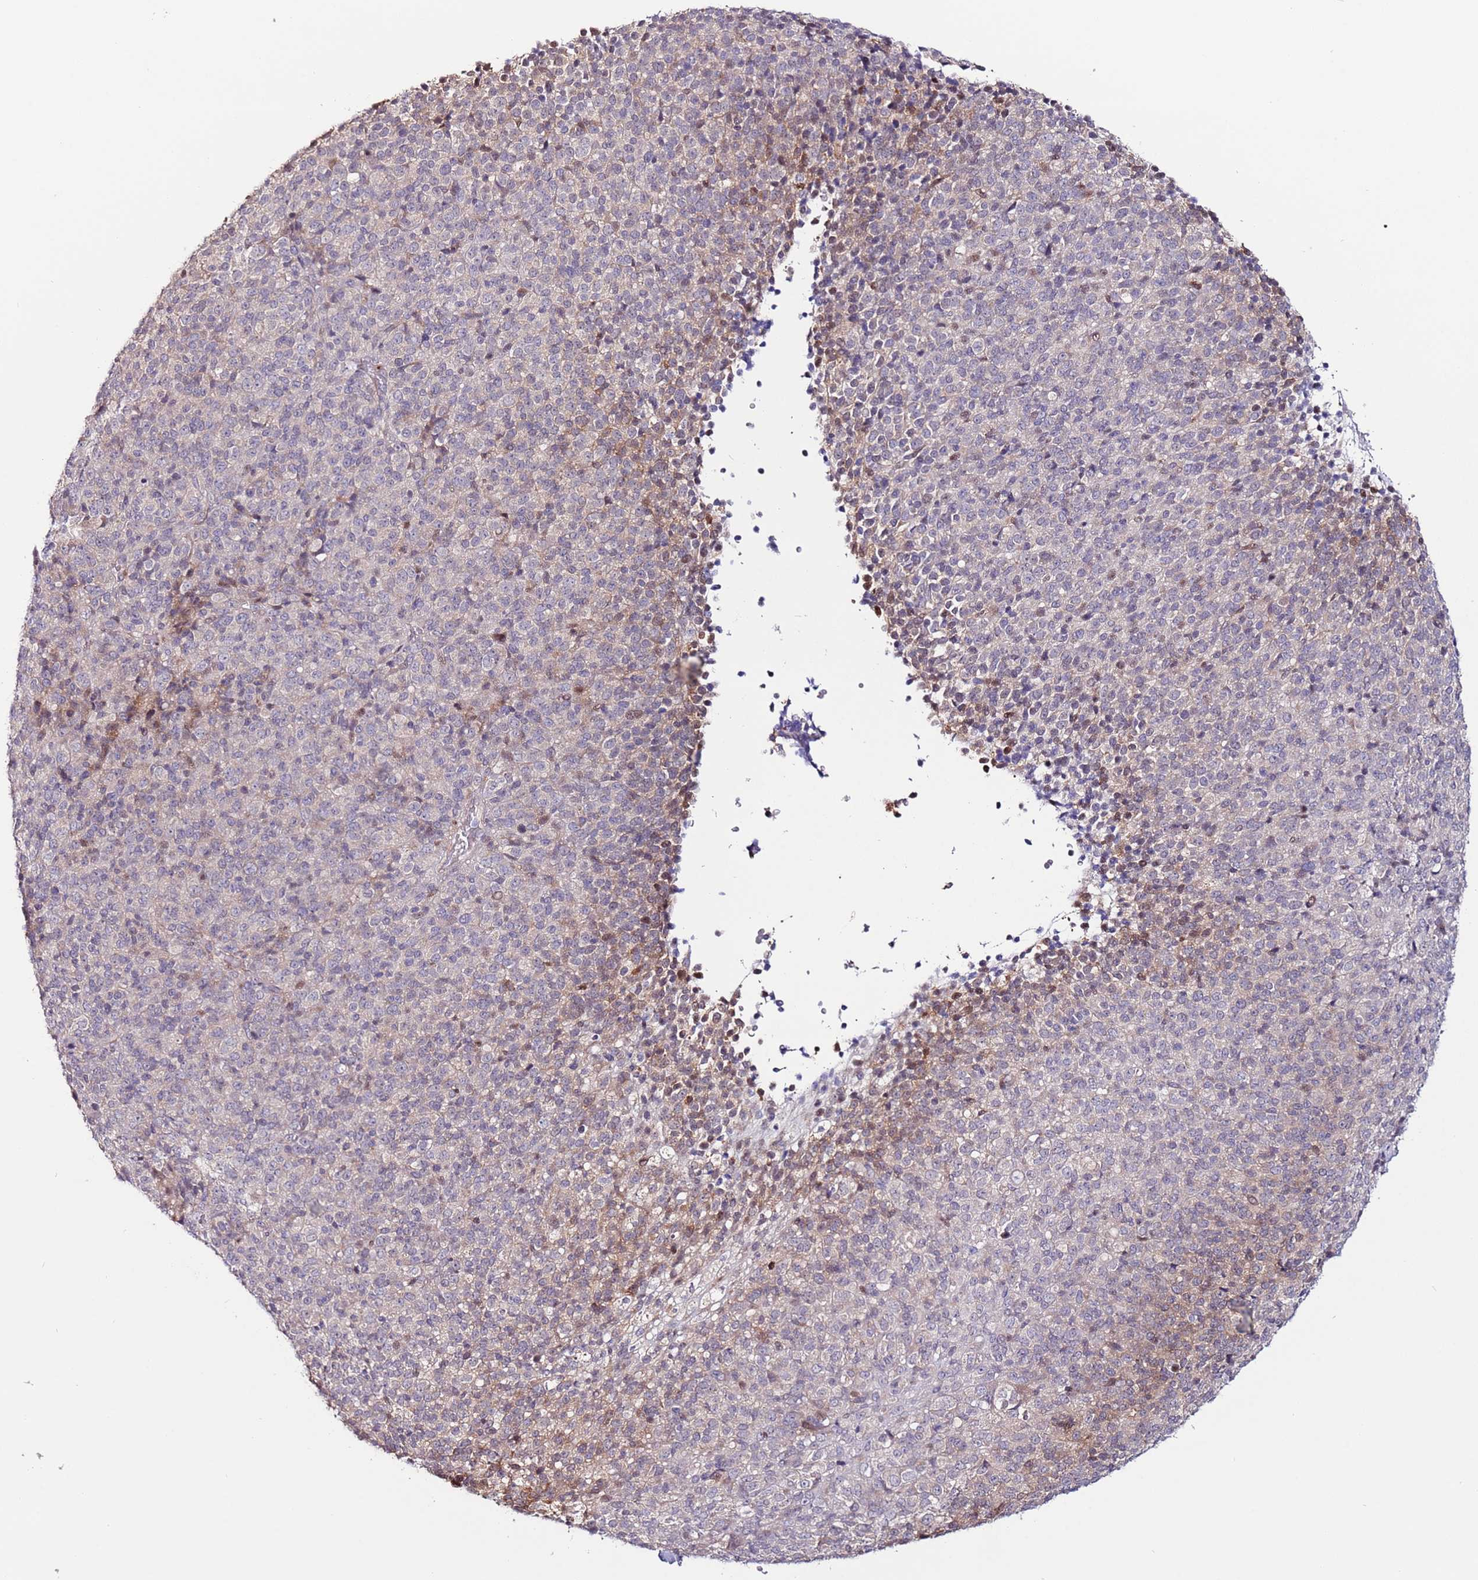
{"staining": {"intensity": "weak", "quantity": "<25%", "location": "cytoplasmic/membranous"}, "tissue": "melanoma", "cell_type": "Tumor cells", "image_type": "cancer", "snomed": [{"axis": "morphology", "description": "Malignant melanoma, Metastatic site"}, {"axis": "topography", "description": "Brain"}], "caption": "IHC histopathology image of melanoma stained for a protein (brown), which shows no positivity in tumor cells.", "gene": "MTG2", "patient": {"sex": "female", "age": 56}}